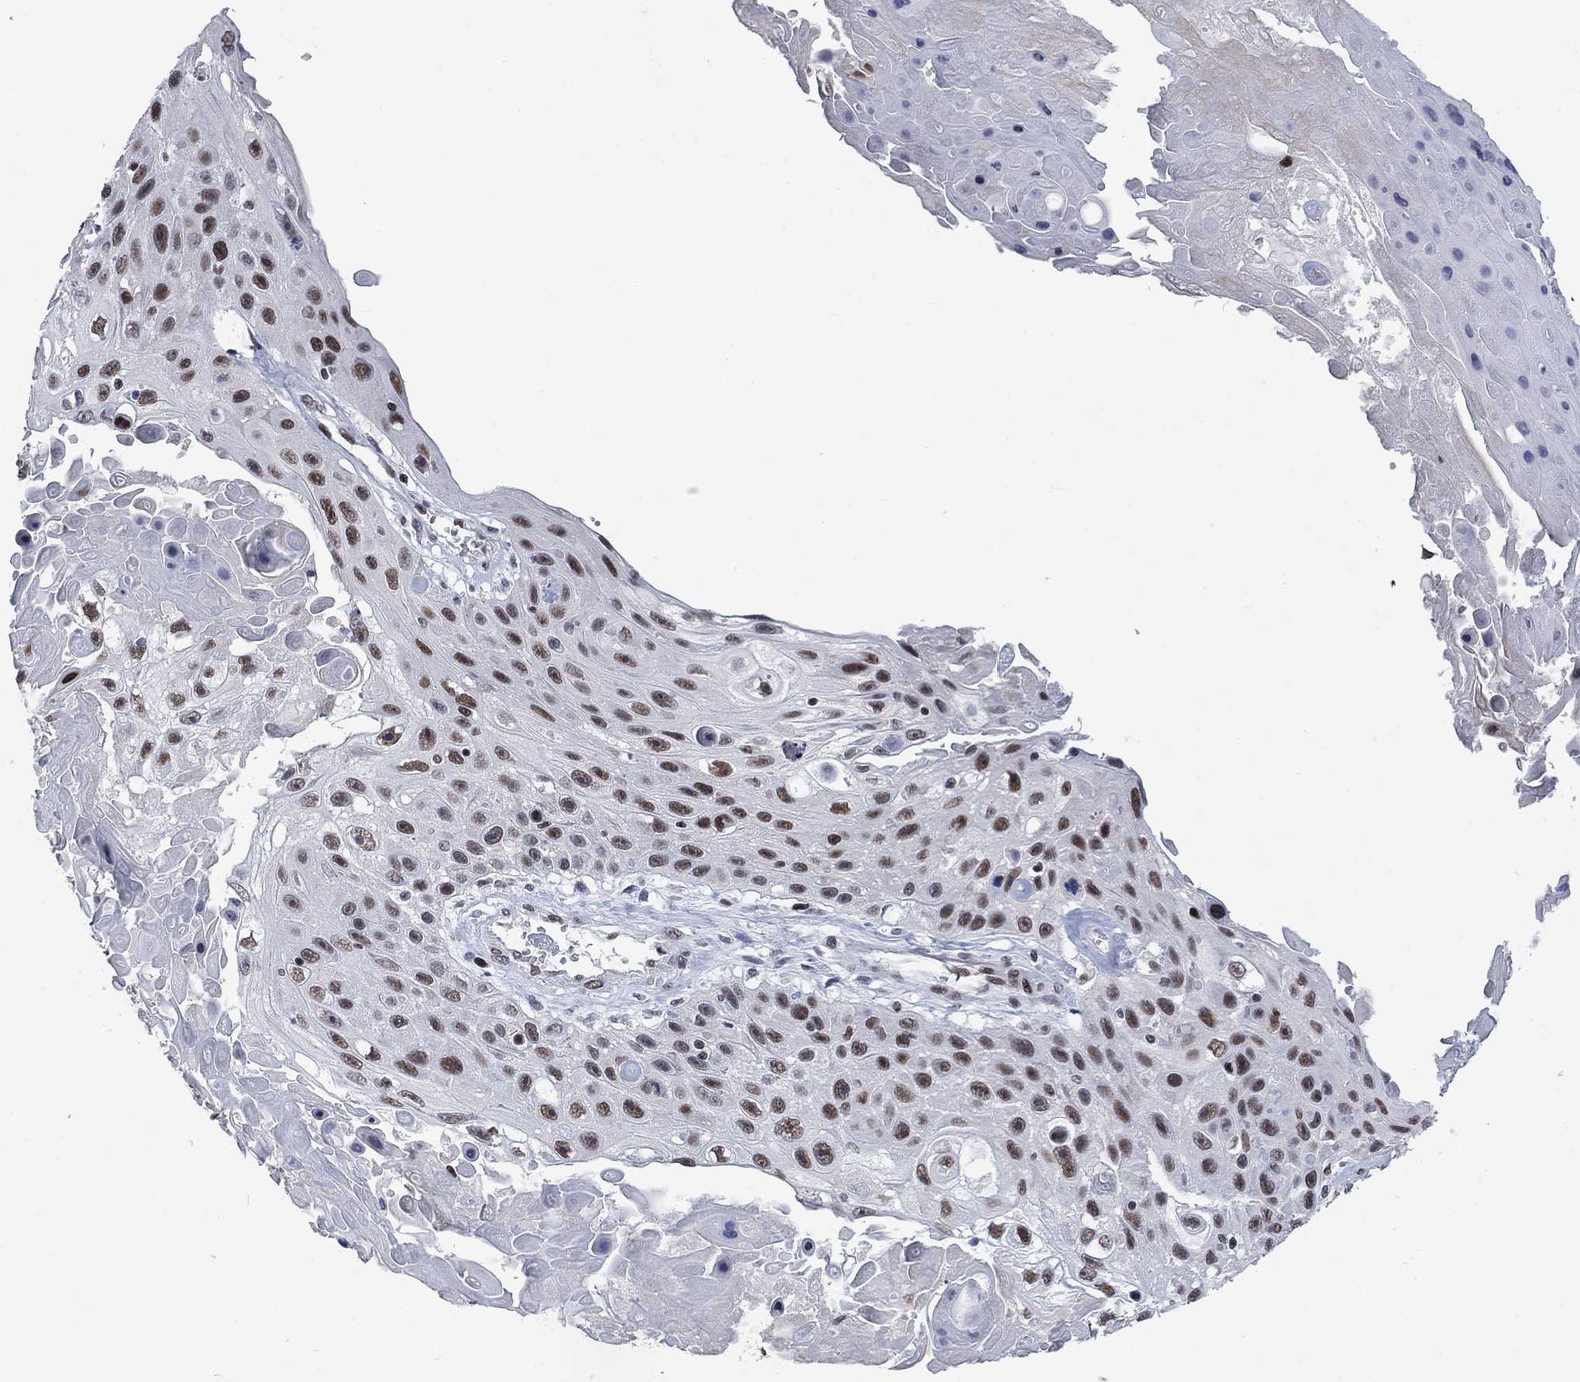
{"staining": {"intensity": "strong", "quantity": "25%-75%", "location": "nuclear"}, "tissue": "skin cancer", "cell_type": "Tumor cells", "image_type": "cancer", "snomed": [{"axis": "morphology", "description": "Squamous cell carcinoma, NOS"}, {"axis": "topography", "description": "Skin"}], "caption": "The immunohistochemical stain labels strong nuclear positivity in tumor cells of skin cancer tissue. The staining was performed using DAB (3,3'-diaminobenzidine) to visualize the protein expression in brown, while the nuclei were stained in blue with hematoxylin (Magnification: 20x).", "gene": "HCFC1", "patient": {"sex": "male", "age": 82}}